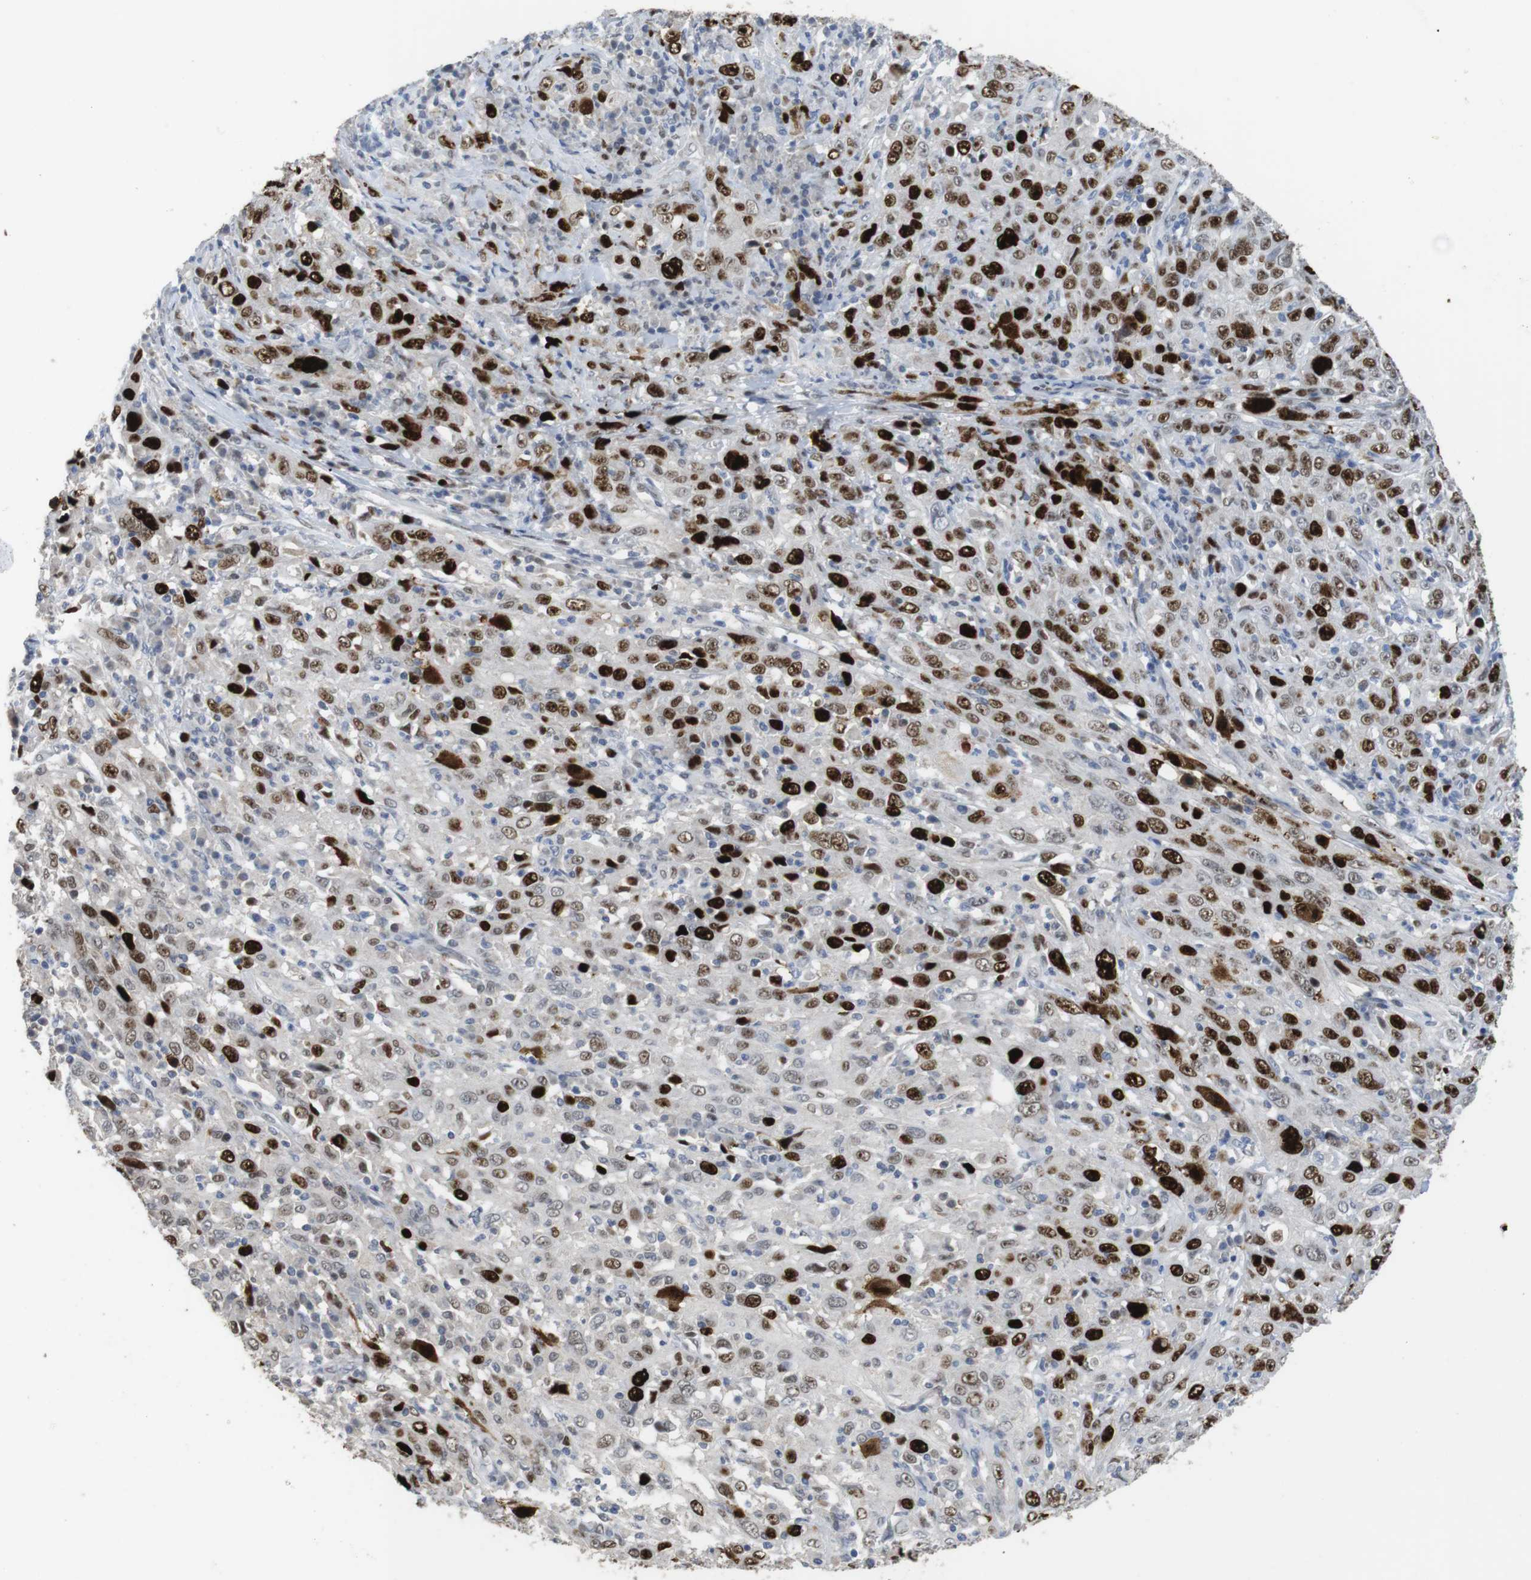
{"staining": {"intensity": "strong", "quantity": ">75%", "location": "nuclear"}, "tissue": "cervical cancer", "cell_type": "Tumor cells", "image_type": "cancer", "snomed": [{"axis": "morphology", "description": "Squamous cell carcinoma, NOS"}, {"axis": "topography", "description": "Cervix"}], "caption": "Squamous cell carcinoma (cervical) stained for a protein reveals strong nuclear positivity in tumor cells. (brown staining indicates protein expression, while blue staining denotes nuclei).", "gene": "KPNA2", "patient": {"sex": "female", "age": 46}}